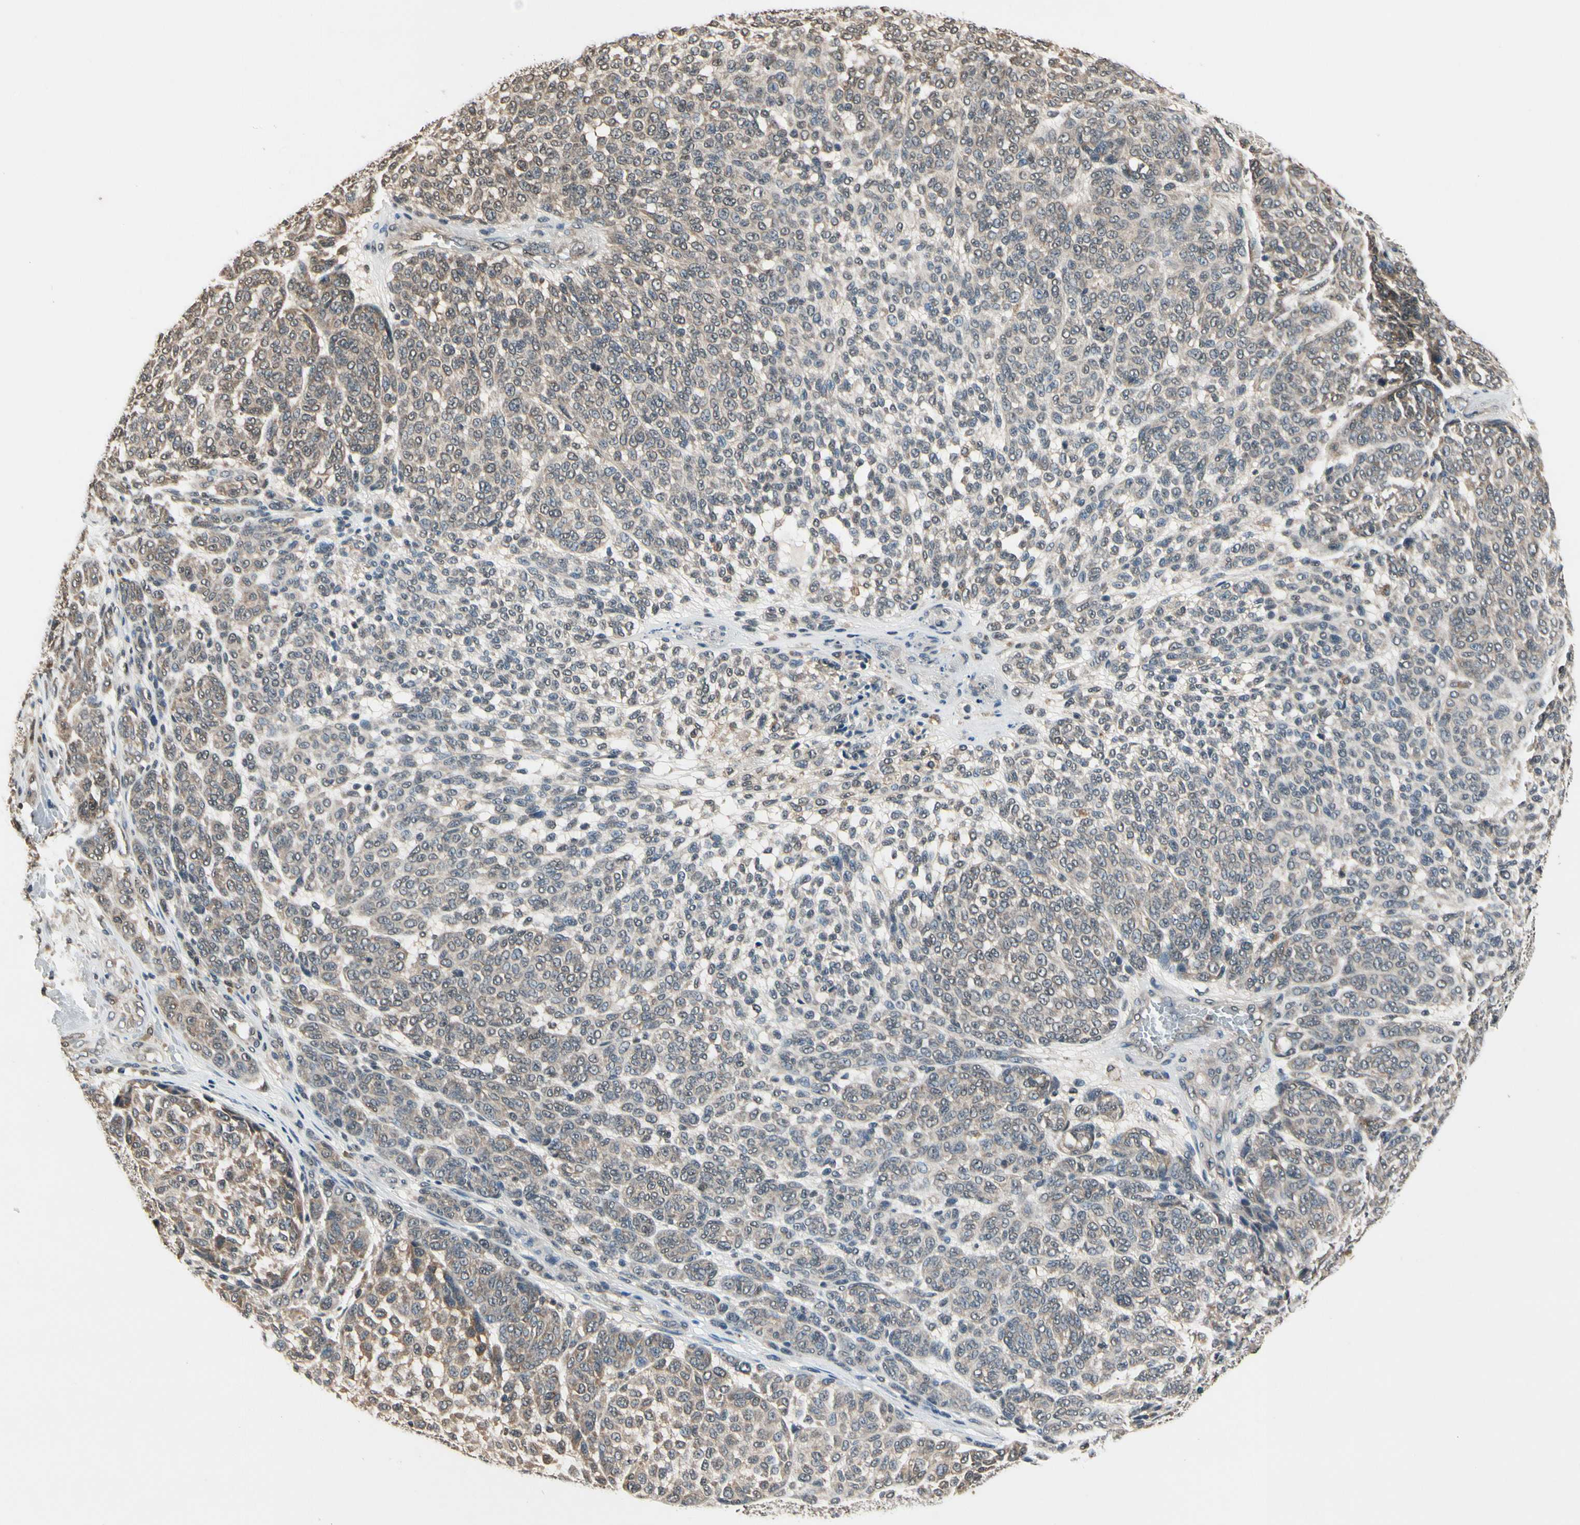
{"staining": {"intensity": "weak", "quantity": ">75%", "location": "cytoplasmic/membranous"}, "tissue": "melanoma", "cell_type": "Tumor cells", "image_type": "cancer", "snomed": [{"axis": "morphology", "description": "Malignant melanoma, NOS"}, {"axis": "topography", "description": "Skin"}], "caption": "Immunohistochemistry (IHC) of melanoma displays low levels of weak cytoplasmic/membranous positivity in about >75% of tumor cells.", "gene": "GCLC", "patient": {"sex": "male", "age": 59}}